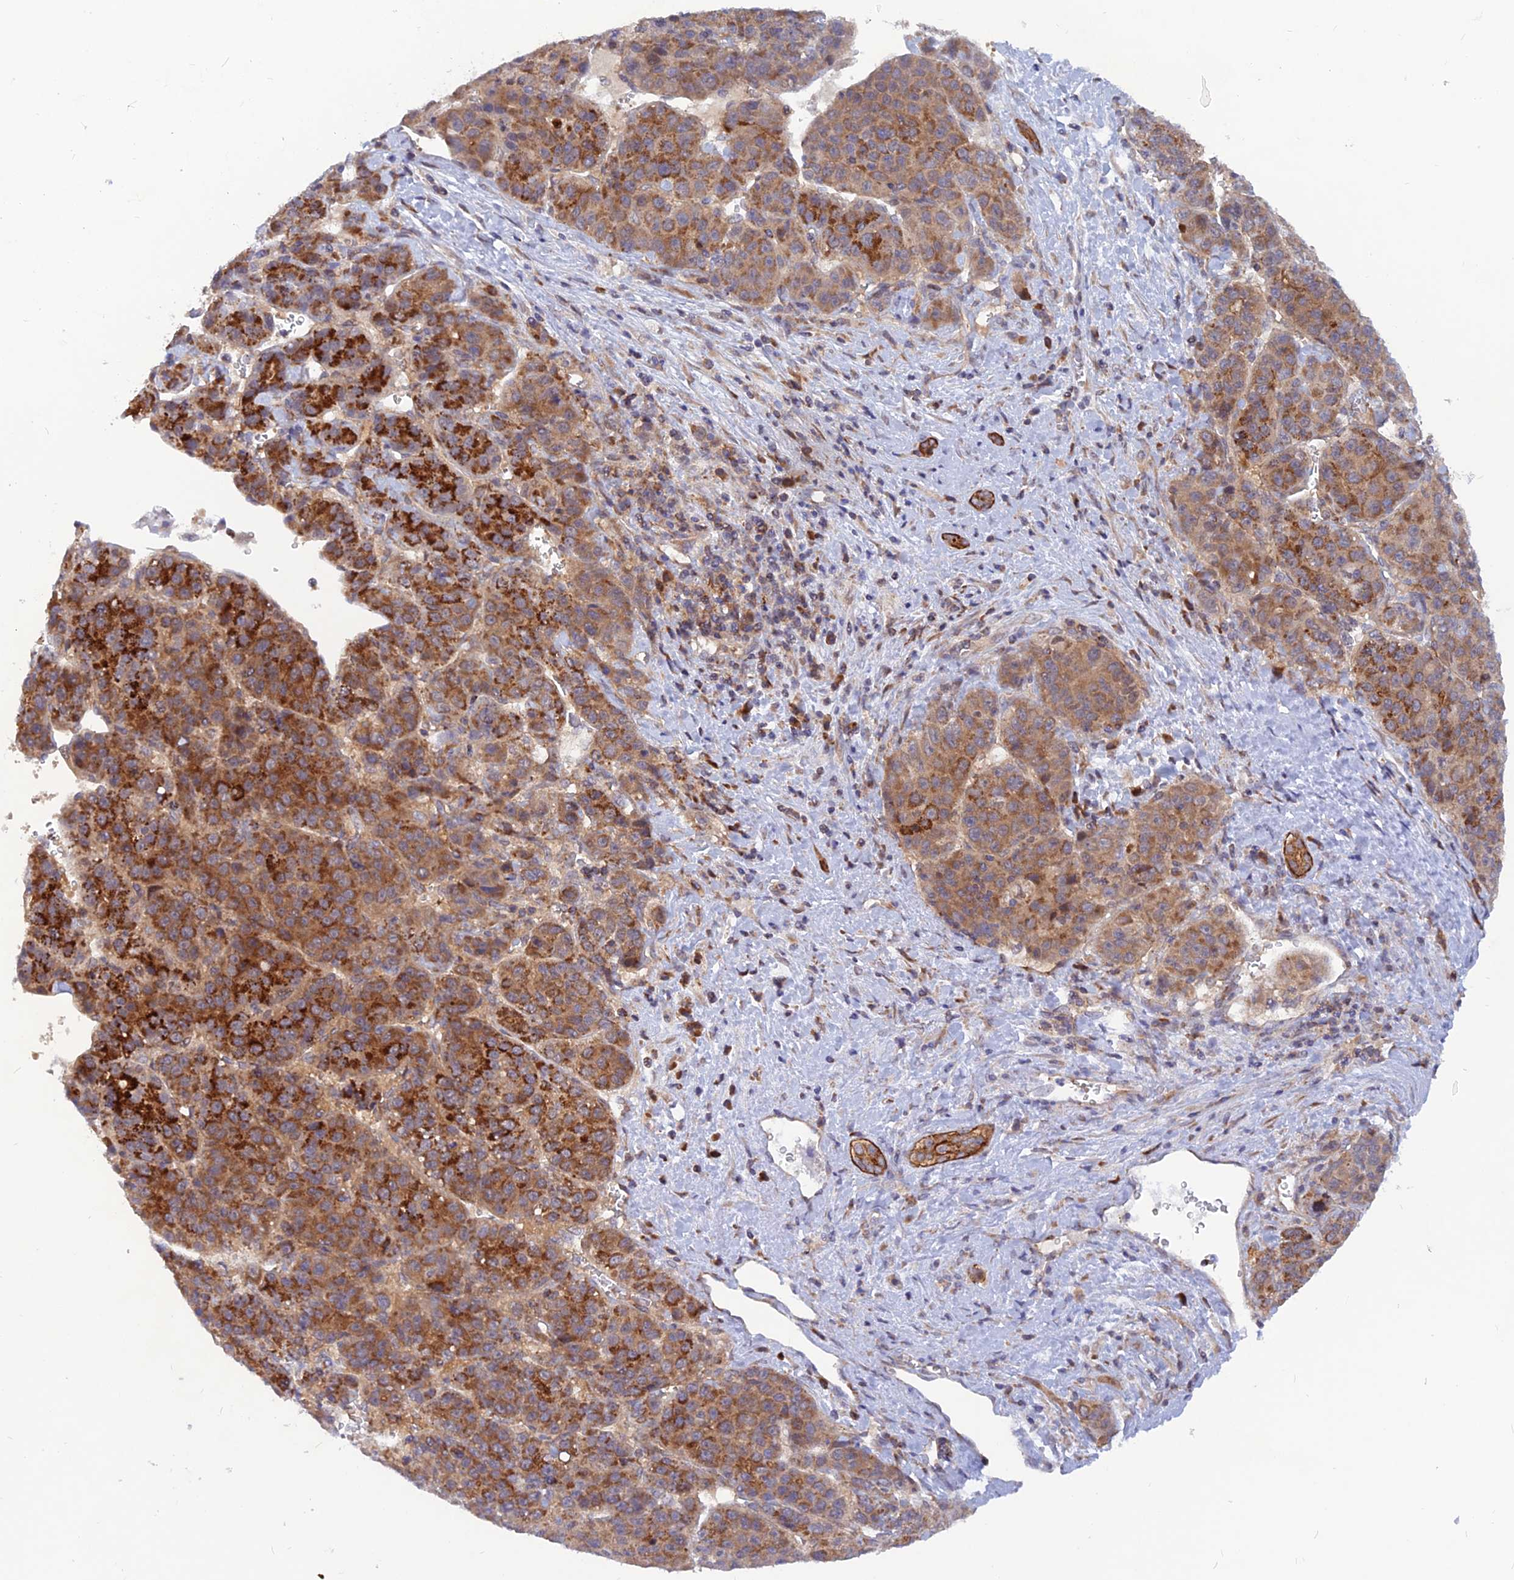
{"staining": {"intensity": "strong", "quantity": ">75%", "location": "cytoplasmic/membranous"}, "tissue": "liver cancer", "cell_type": "Tumor cells", "image_type": "cancer", "snomed": [{"axis": "morphology", "description": "Carcinoma, Hepatocellular, NOS"}, {"axis": "topography", "description": "Liver"}], "caption": "This is a micrograph of immunohistochemistry (IHC) staining of hepatocellular carcinoma (liver), which shows strong expression in the cytoplasmic/membranous of tumor cells.", "gene": "DNAJC16", "patient": {"sex": "female", "age": 53}}